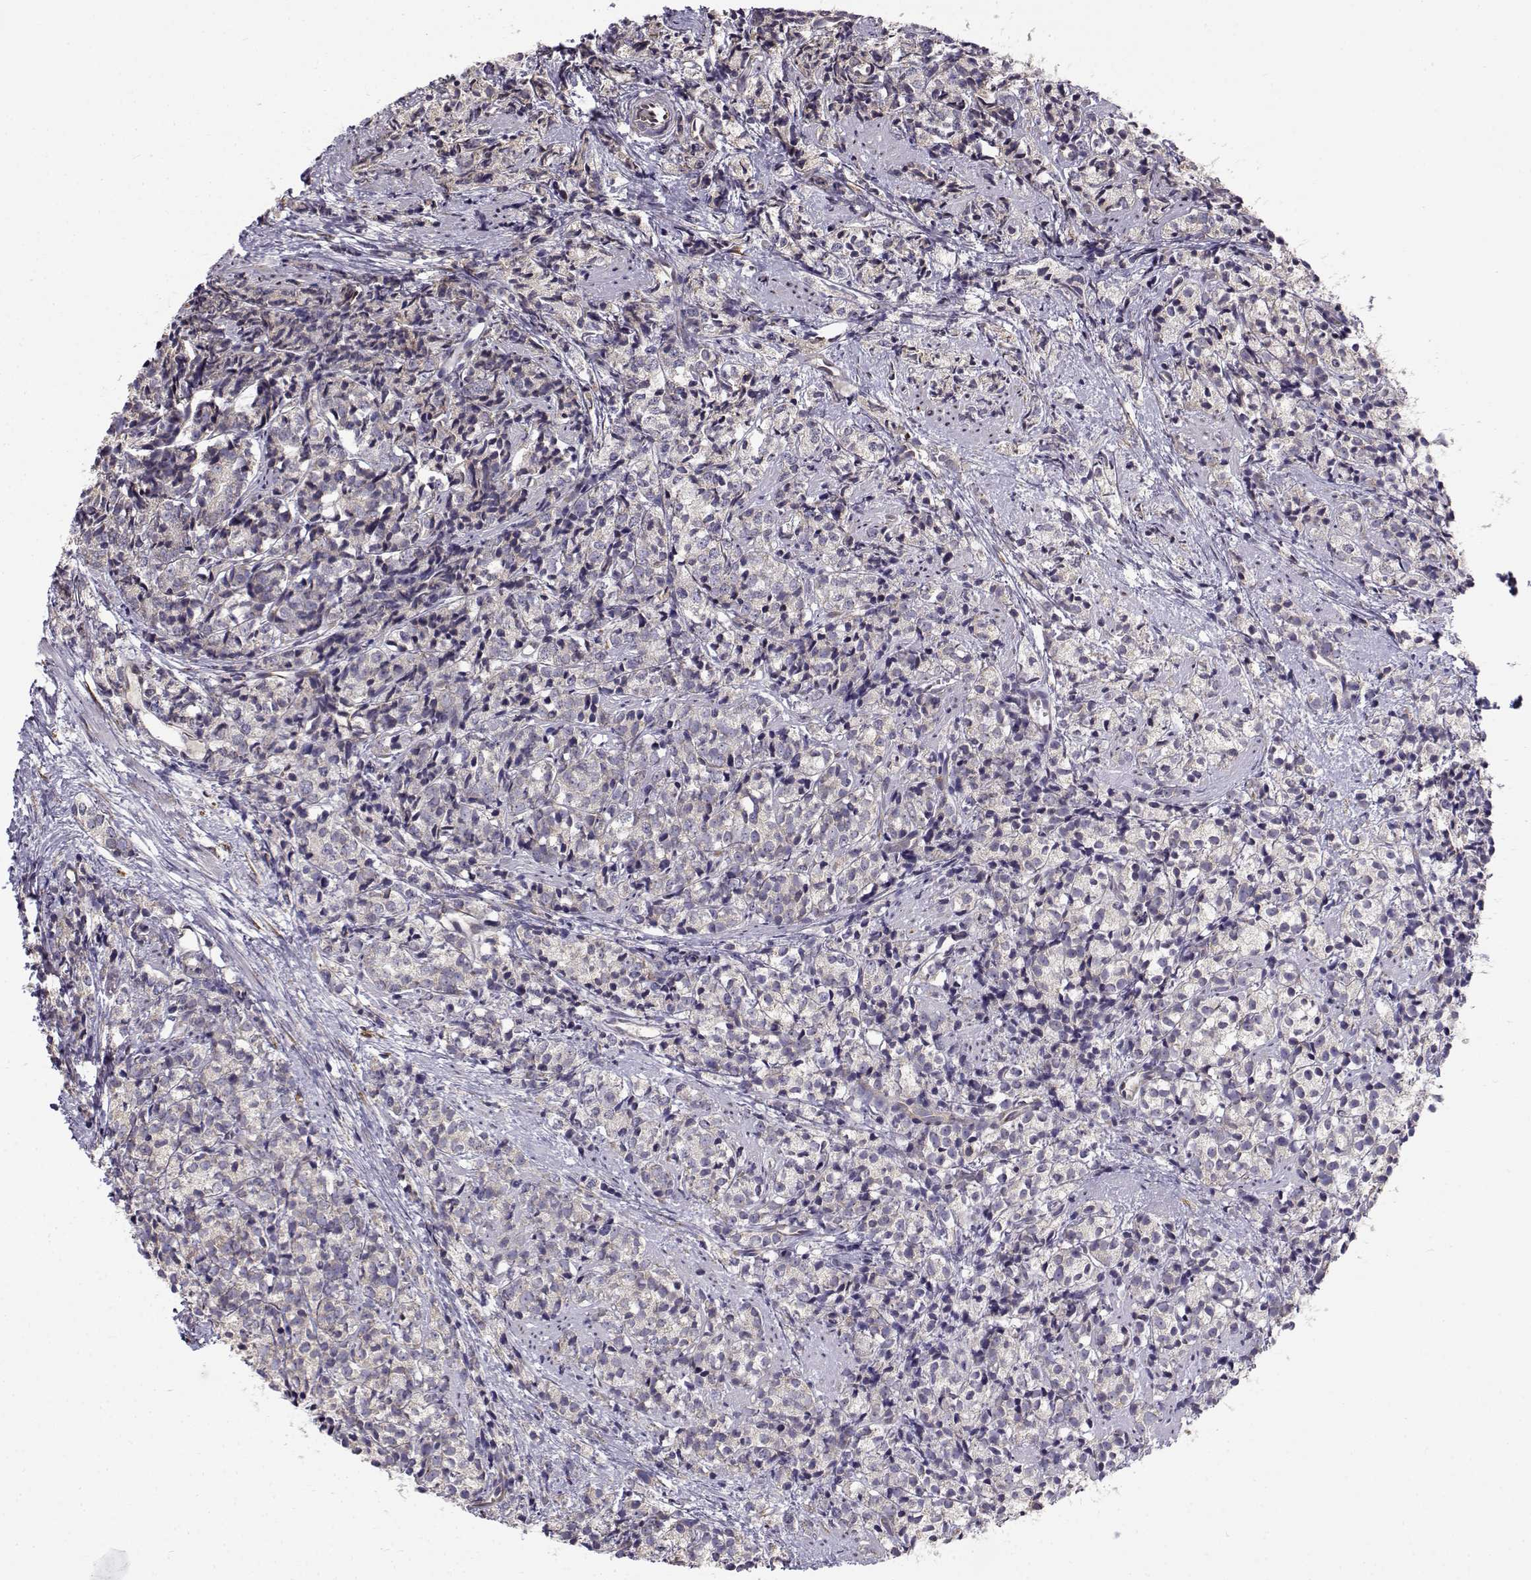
{"staining": {"intensity": "weak", "quantity": "25%-75%", "location": "cytoplasmic/membranous"}, "tissue": "prostate cancer", "cell_type": "Tumor cells", "image_type": "cancer", "snomed": [{"axis": "morphology", "description": "Adenocarcinoma, High grade"}, {"axis": "topography", "description": "Prostate"}], "caption": "The immunohistochemical stain shows weak cytoplasmic/membranous staining in tumor cells of prostate cancer tissue.", "gene": "BEND6", "patient": {"sex": "male", "age": 53}}